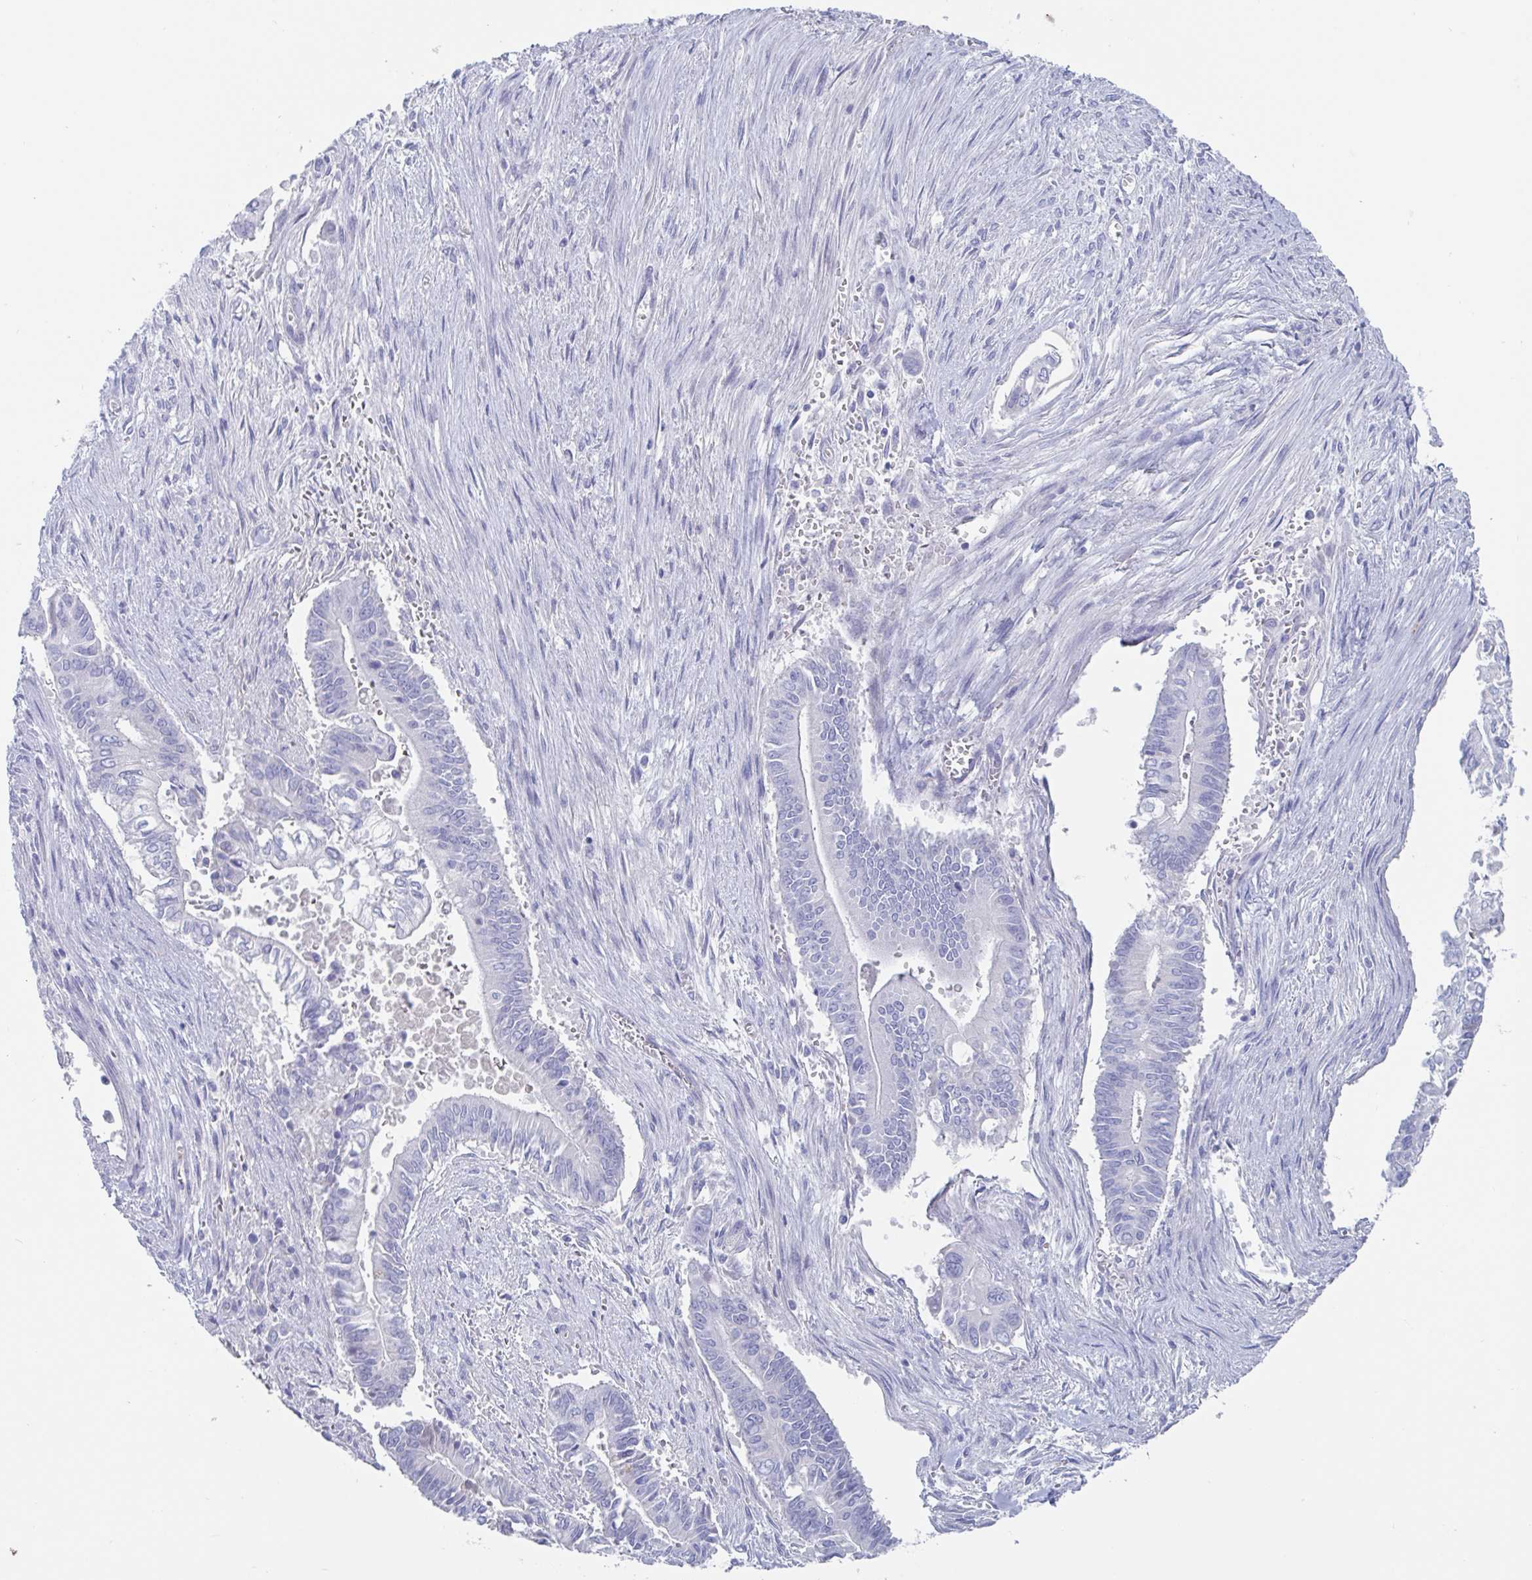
{"staining": {"intensity": "negative", "quantity": "none", "location": "none"}, "tissue": "pancreatic cancer", "cell_type": "Tumor cells", "image_type": "cancer", "snomed": [{"axis": "morphology", "description": "Adenocarcinoma, NOS"}, {"axis": "topography", "description": "Pancreas"}], "caption": "DAB immunohistochemical staining of pancreatic cancer (adenocarcinoma) exhibits no significant staining in tumor cells.", "gene": "DPEP3", "patient": {"sex": "male", "age": 68}}